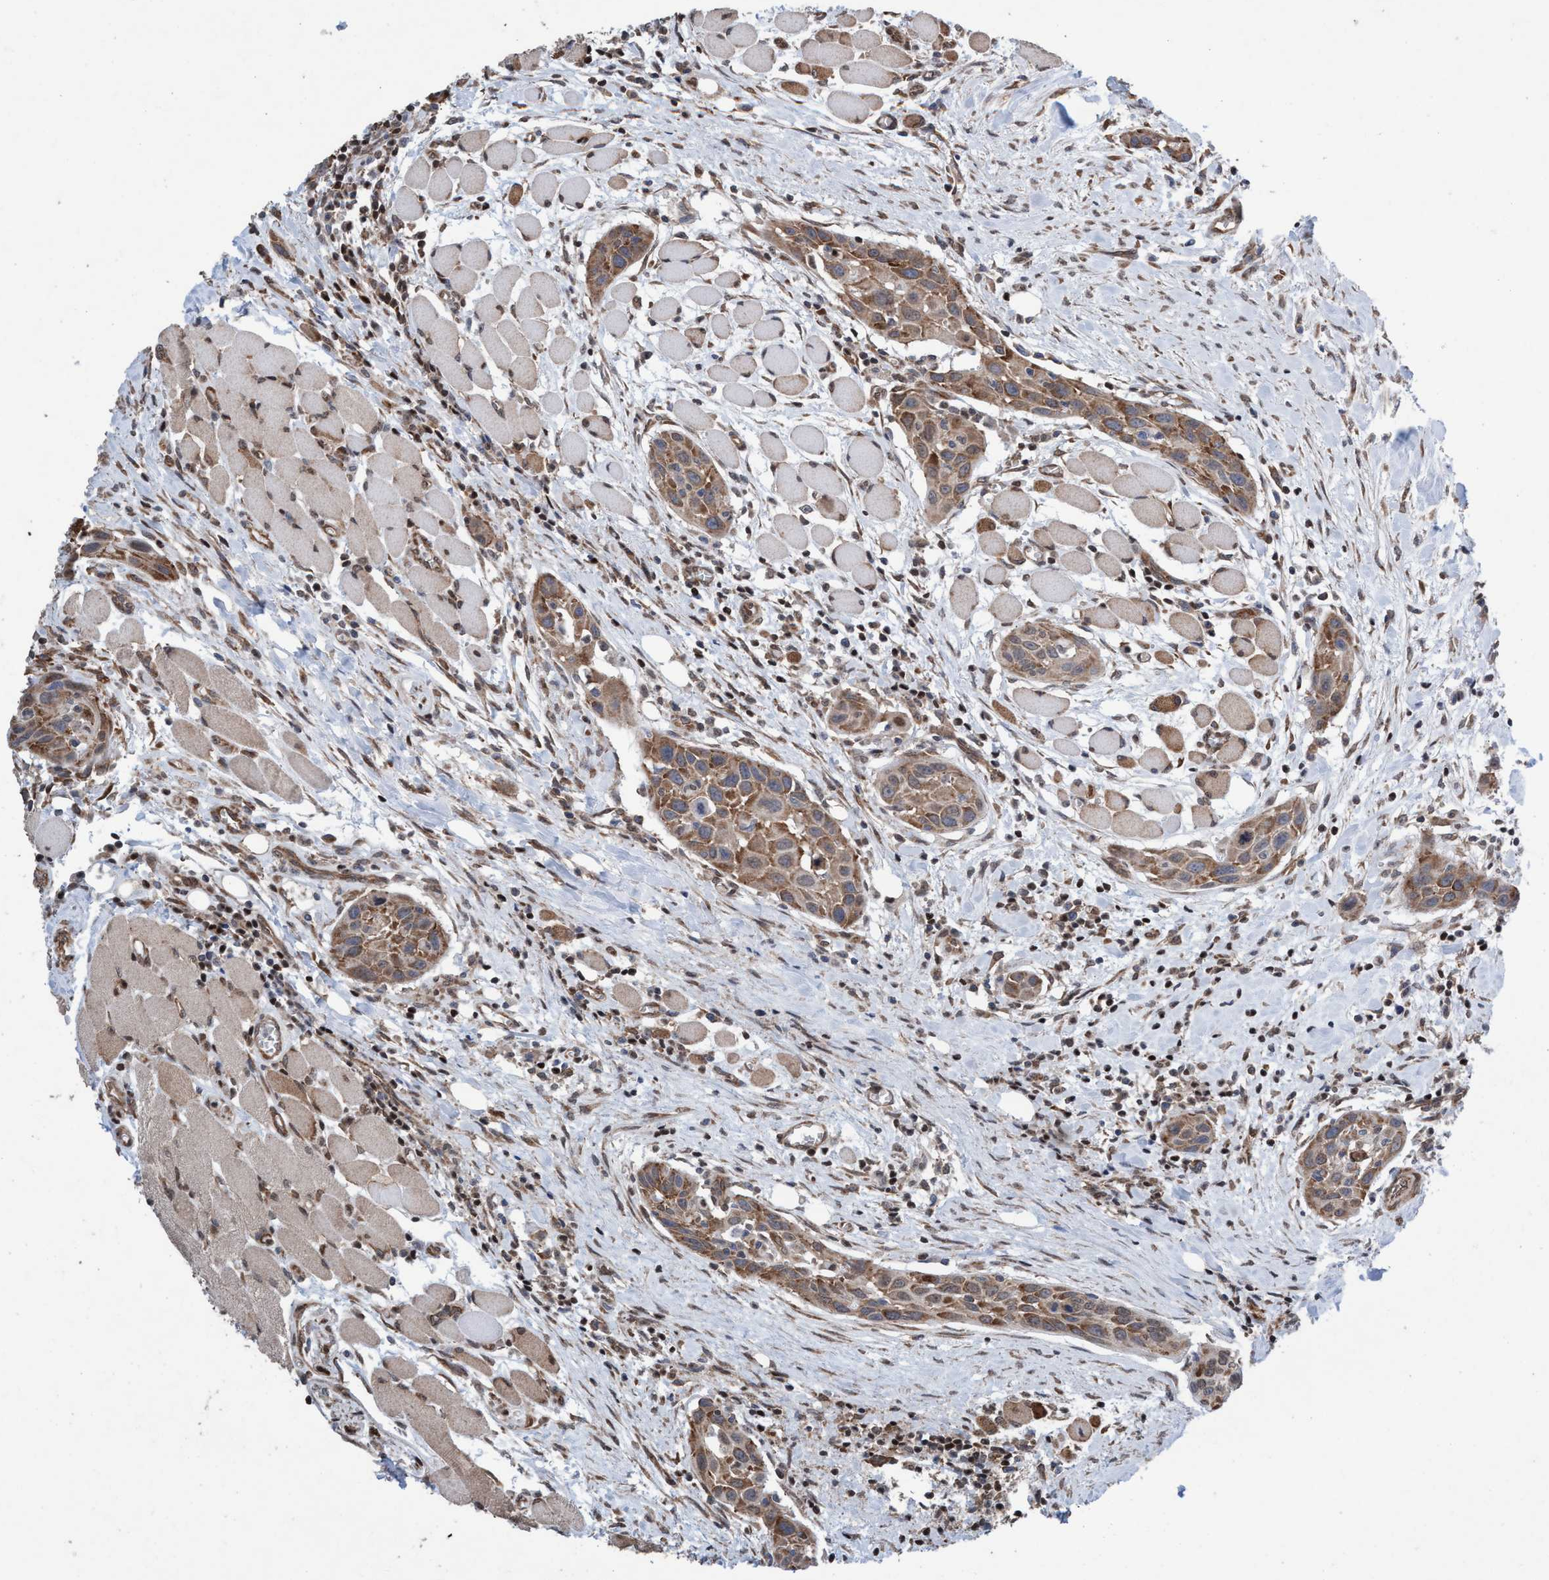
{"staining": {"intensity": "moderate", "quantity": ">75%", "location": "cytoplasmic/membranous"}, "tissue": "head and neck cancer", "cell_type": "Tumor cells", "image_type": "cancer", "snomed": [{"axis": "morphology", "description": "Squamous cell carcinoma, NOS"}, {"axis": "topography", "description": "Oral tissue"}, {"axis": "topography", "description": "Head-Neck"}], "caption": "Brown immunohistochemical staining in head and neck squamous cell carcinoma reveals moderate cytoplasmic/membranous positivity in about >75% of tumor cells.", "gene": "METAP2", "patient": {"sex": "female", "age": 50}}